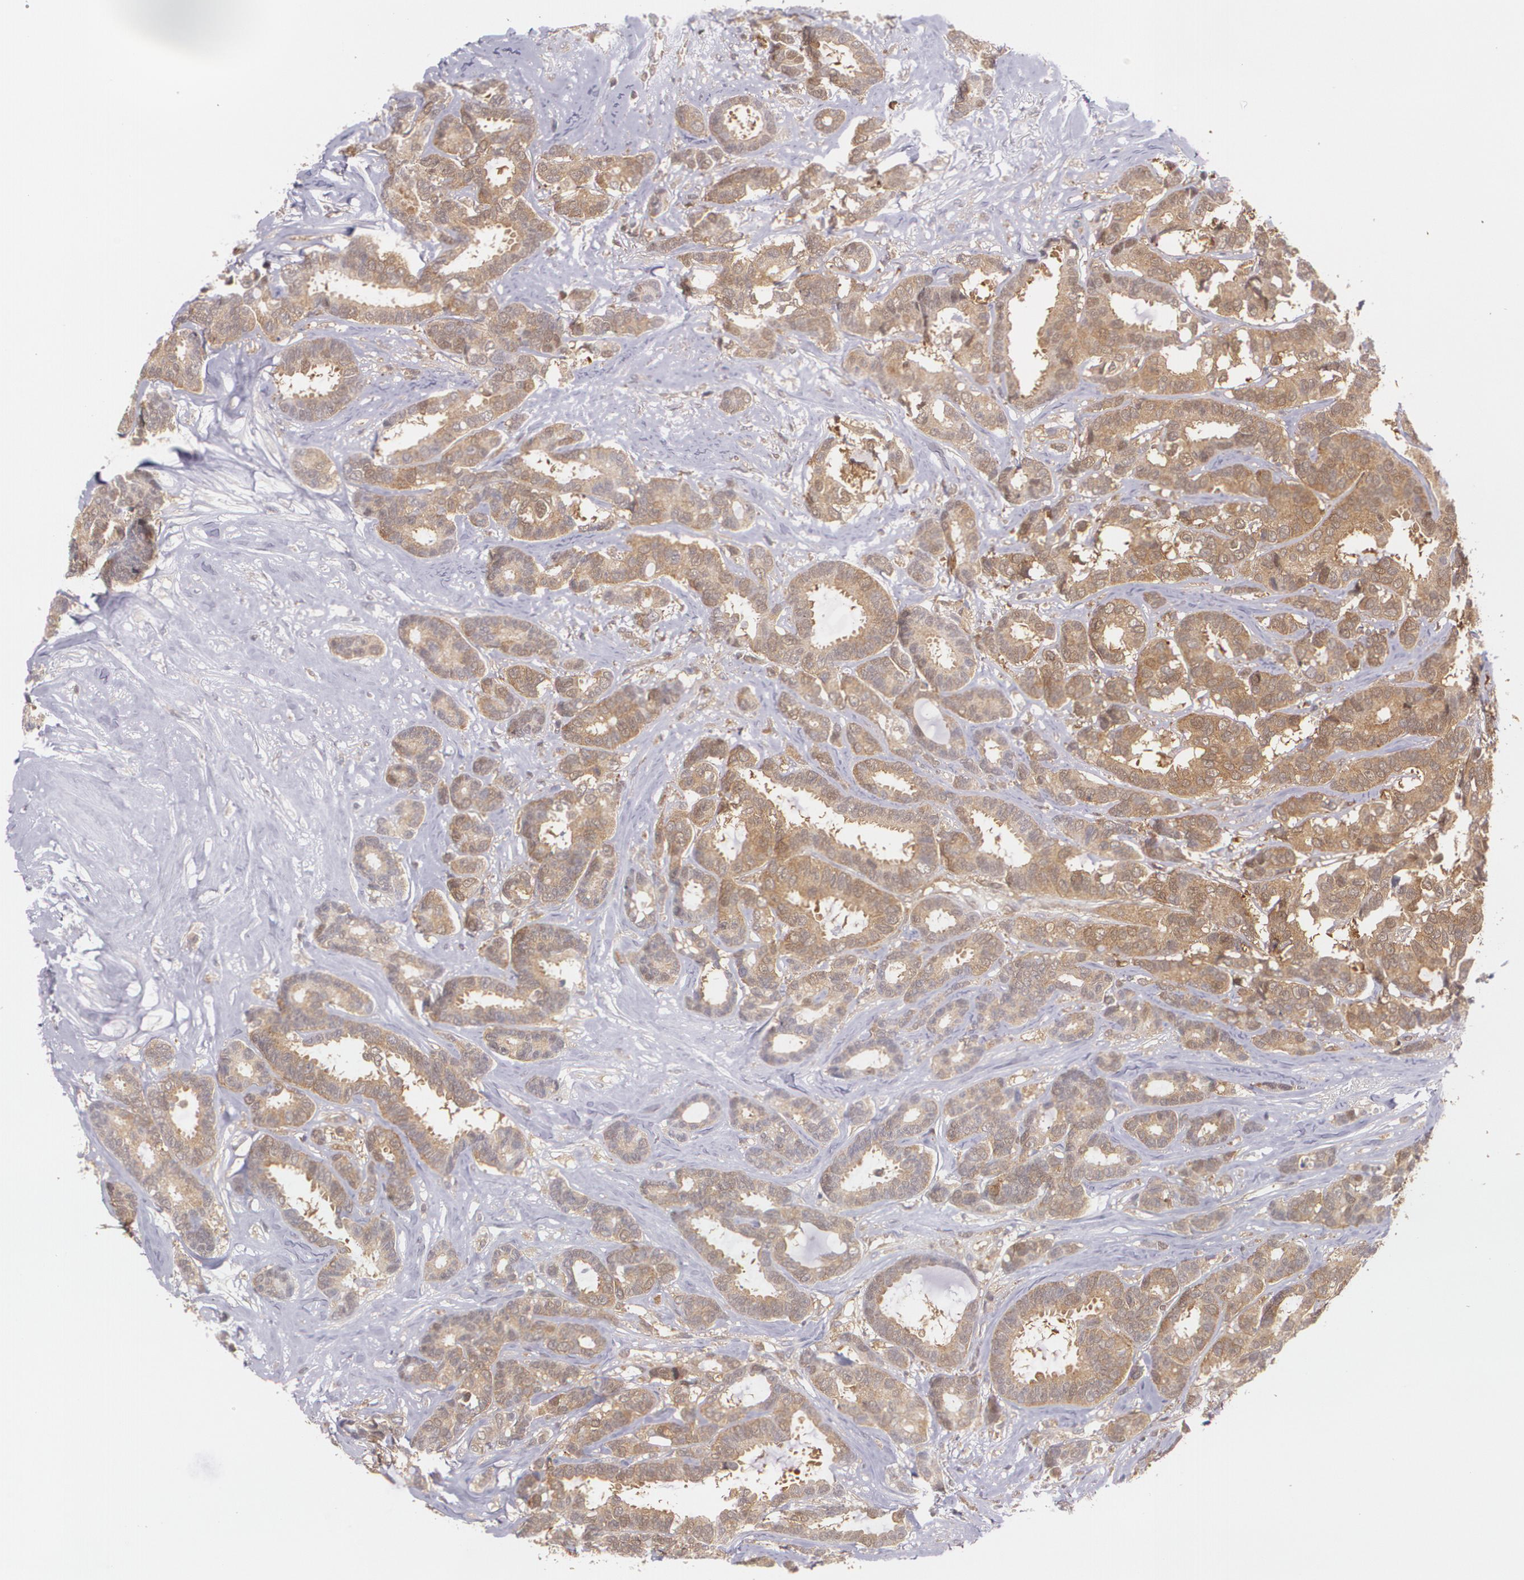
{"staining": {"intensity": "moderate", "quantity": ">75%", "location": "cytoplasmic/membranous"}, "tissue": "breast cancer", "cell_type": "Tumor cells", "image_type": "cancer", "snomed": [{"axis": "morphology", "description": "Duct carcinoma"}, {"axis": "topography", "description": "Breast"}], "caption": "Immunohistochemical staining of breast cancer reveals moderate cytoplasmic/membranous protein positivity in approximately >75% of tumor cells. The staining was performed using DAB (3,3'-diaminobenzidine), with brown indicating positive protein expression. Nuclei are stained blue with hematoxylin.", "gene": "HSPH1", "patient": {"sex": "female", "age": 87}}